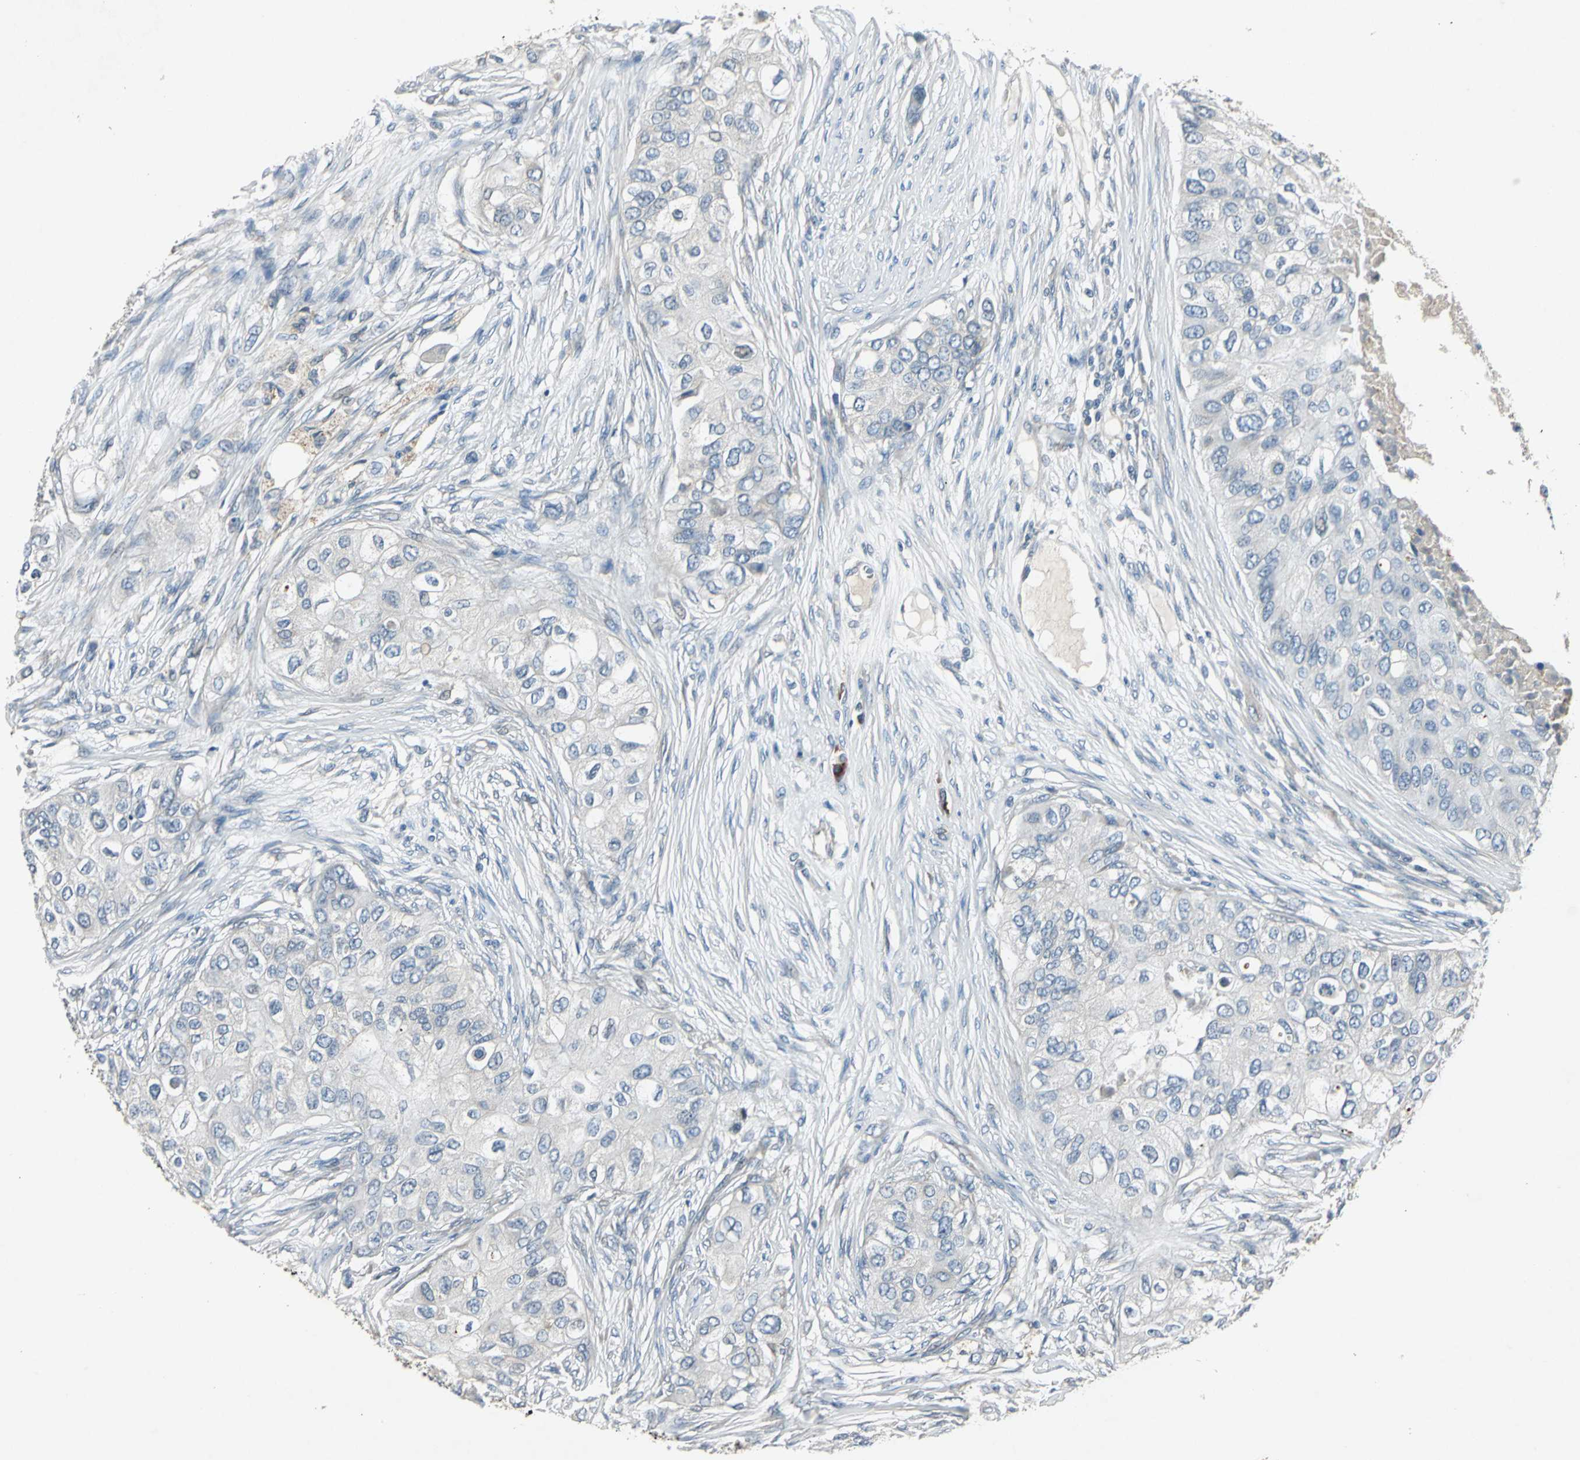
{"staining": {"intensity": "negative", "quantity": "none", "location": "none"}, "tissue": "breast cancer", "cell_type": "Tumor cells", "image_type": "cancer", "snomed": [{"axis": "morphology", "description": "Normal tissue, NOS"}, {"axis": "morphology", "description": "Duct carcinoma"}, {"axis": "topography", "description": "Breast"}], "caption": "A micrograph of breast cancer (invasive ductal carcinoma) stained for a protein displays no brown staining in tumor cells. Nuclei are stained in blue.", "gene": "SLC2A13", "patient": {"sex": "female", "age": 49}}